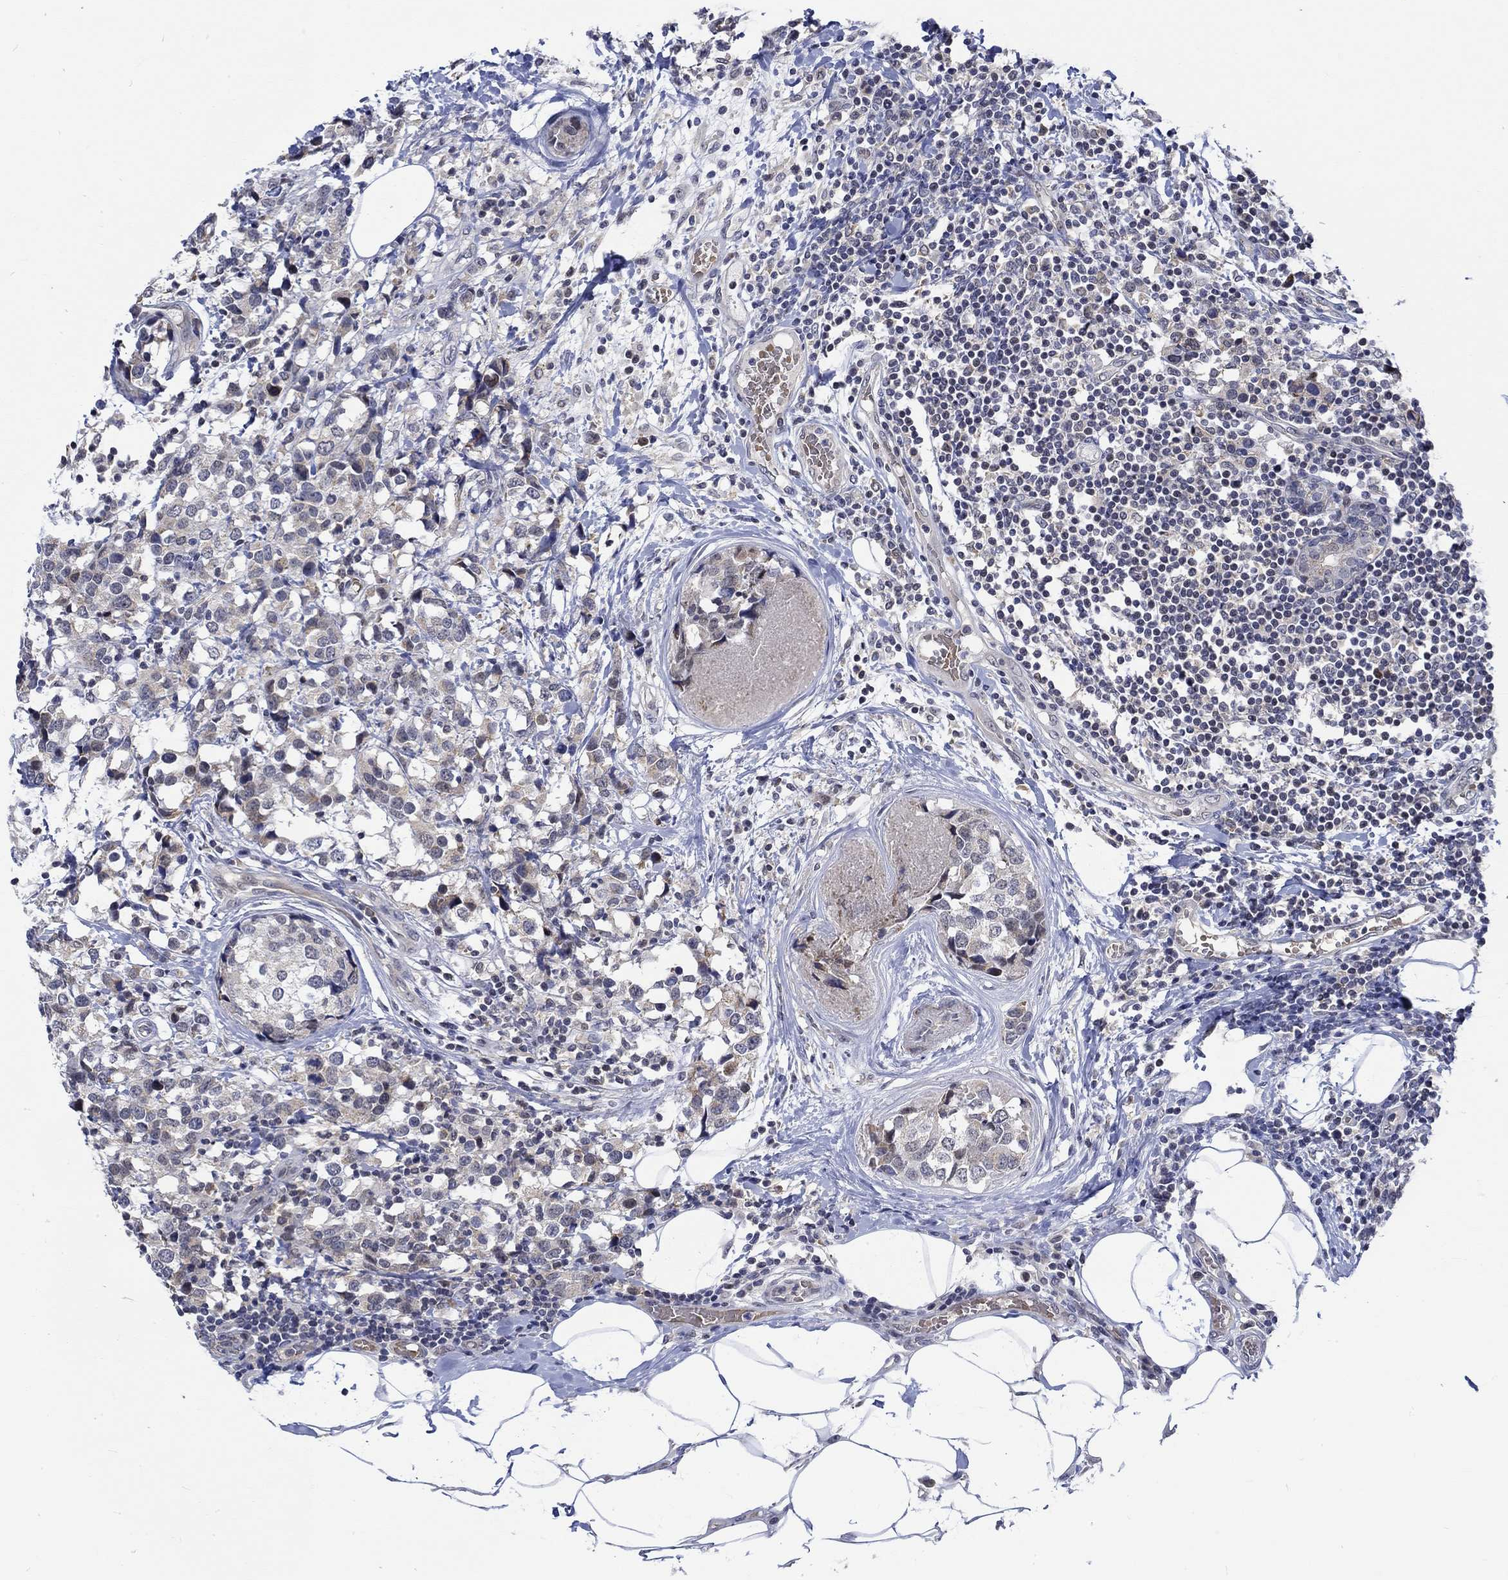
{"staining": {"intensity": "strong", "quantity": "<25%", "location": "cytoplasmic/membranous"}, "tissue": "breast cancer", "cell_type": "Tumor cells", "image_type": "cancer", "snomed": [{"axis": "morphology", "description": "Lobular carcinoma"}, {"axis": "topography", "description": "Breast"}], "caption": "An image showing strong cytoplasmic/membranous expression in about <25% of tumor cells in breast cancer (lobular carcinoma), as visualized by brown immunohistochemical staining.", "gene": "WASF1", "patient": {"sex": "female", "age": 59}}